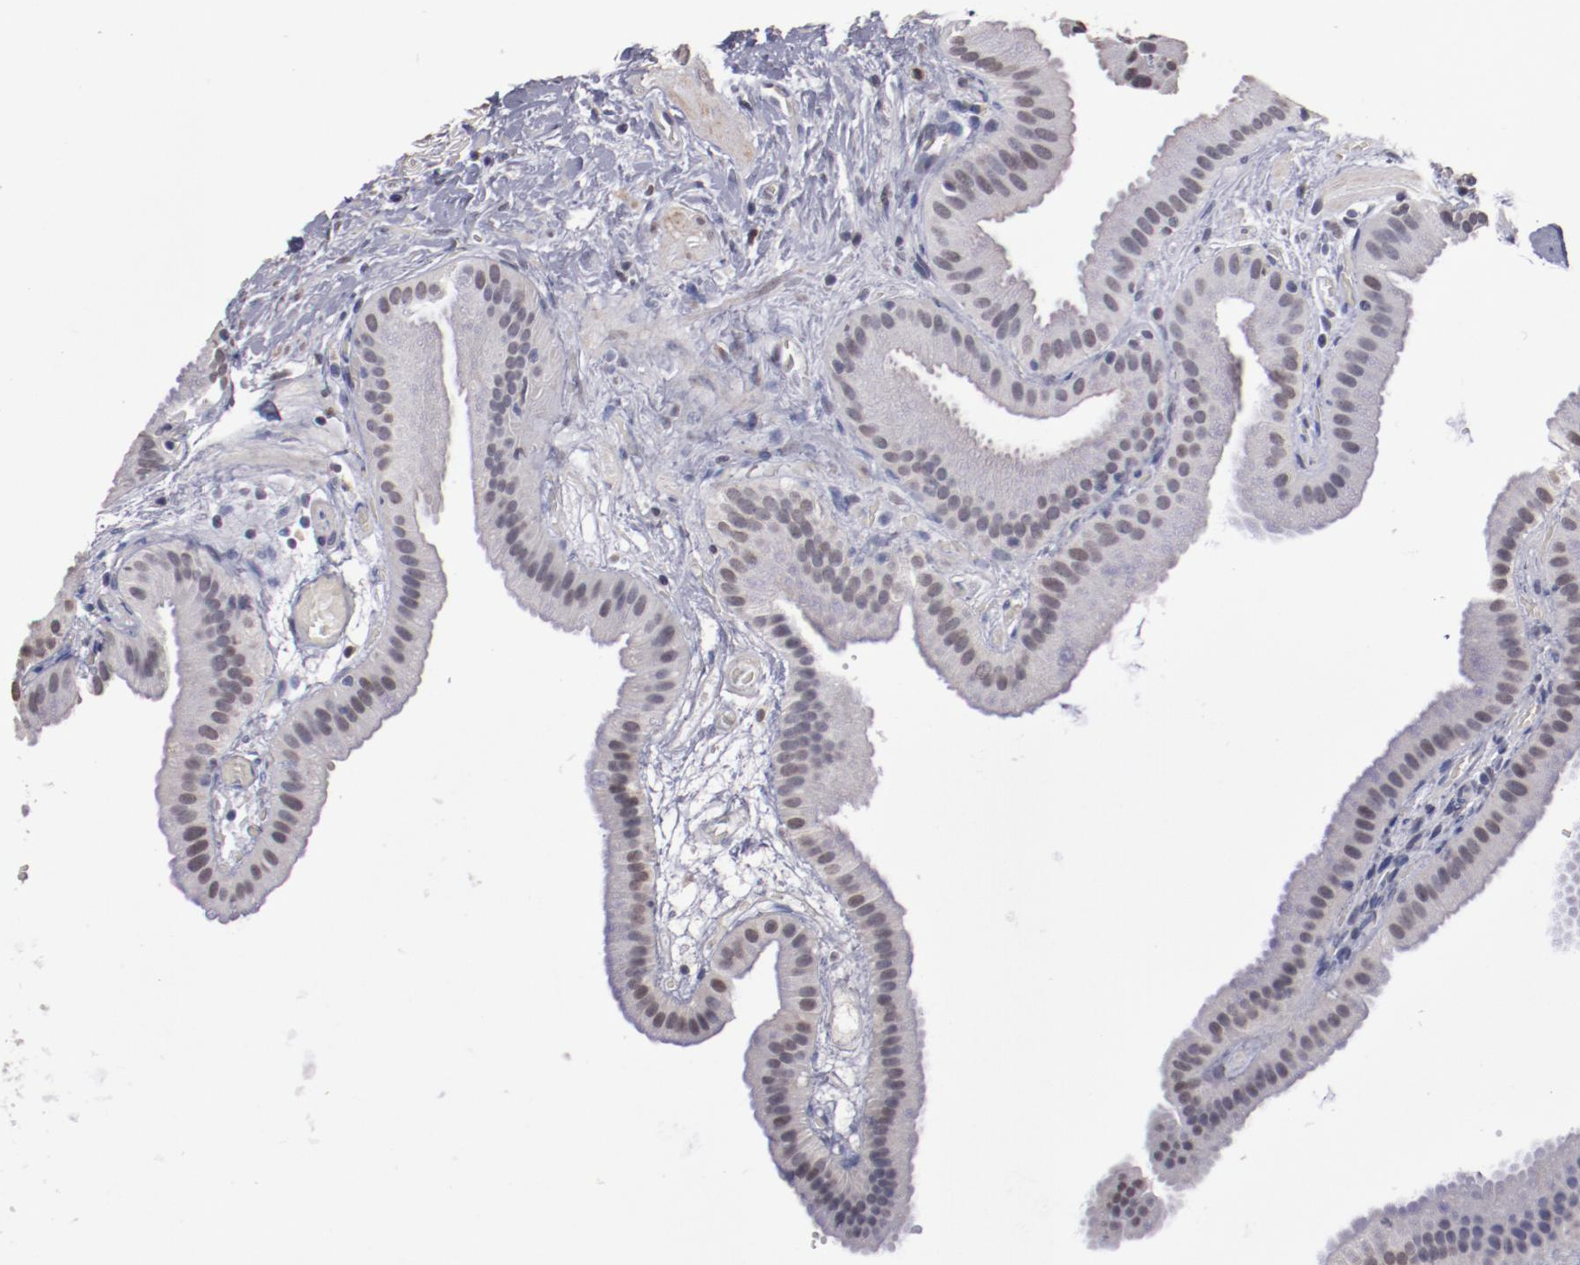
{"staining": {"intensity": "weak", "quantity": "25%-75%", "location": "nuclear"}, "tissue": "gallbladder", "cell_type": "Glandular cells", "image_type": "normal", "snomed": [{"axis": "morphology", "description": "Normal tissue, NOS"}, {"axis": "topography", "description": "Gallbladder"}], "caption": "Gallbladder stained for a protein reveals weak nuclear positivity in glandular cells. Immunohistochemistry stains the protein of interest in brown and the nuclei are stained blue.", "gene": "IRF4", "patient": {"sex": "female", "age": 63}}